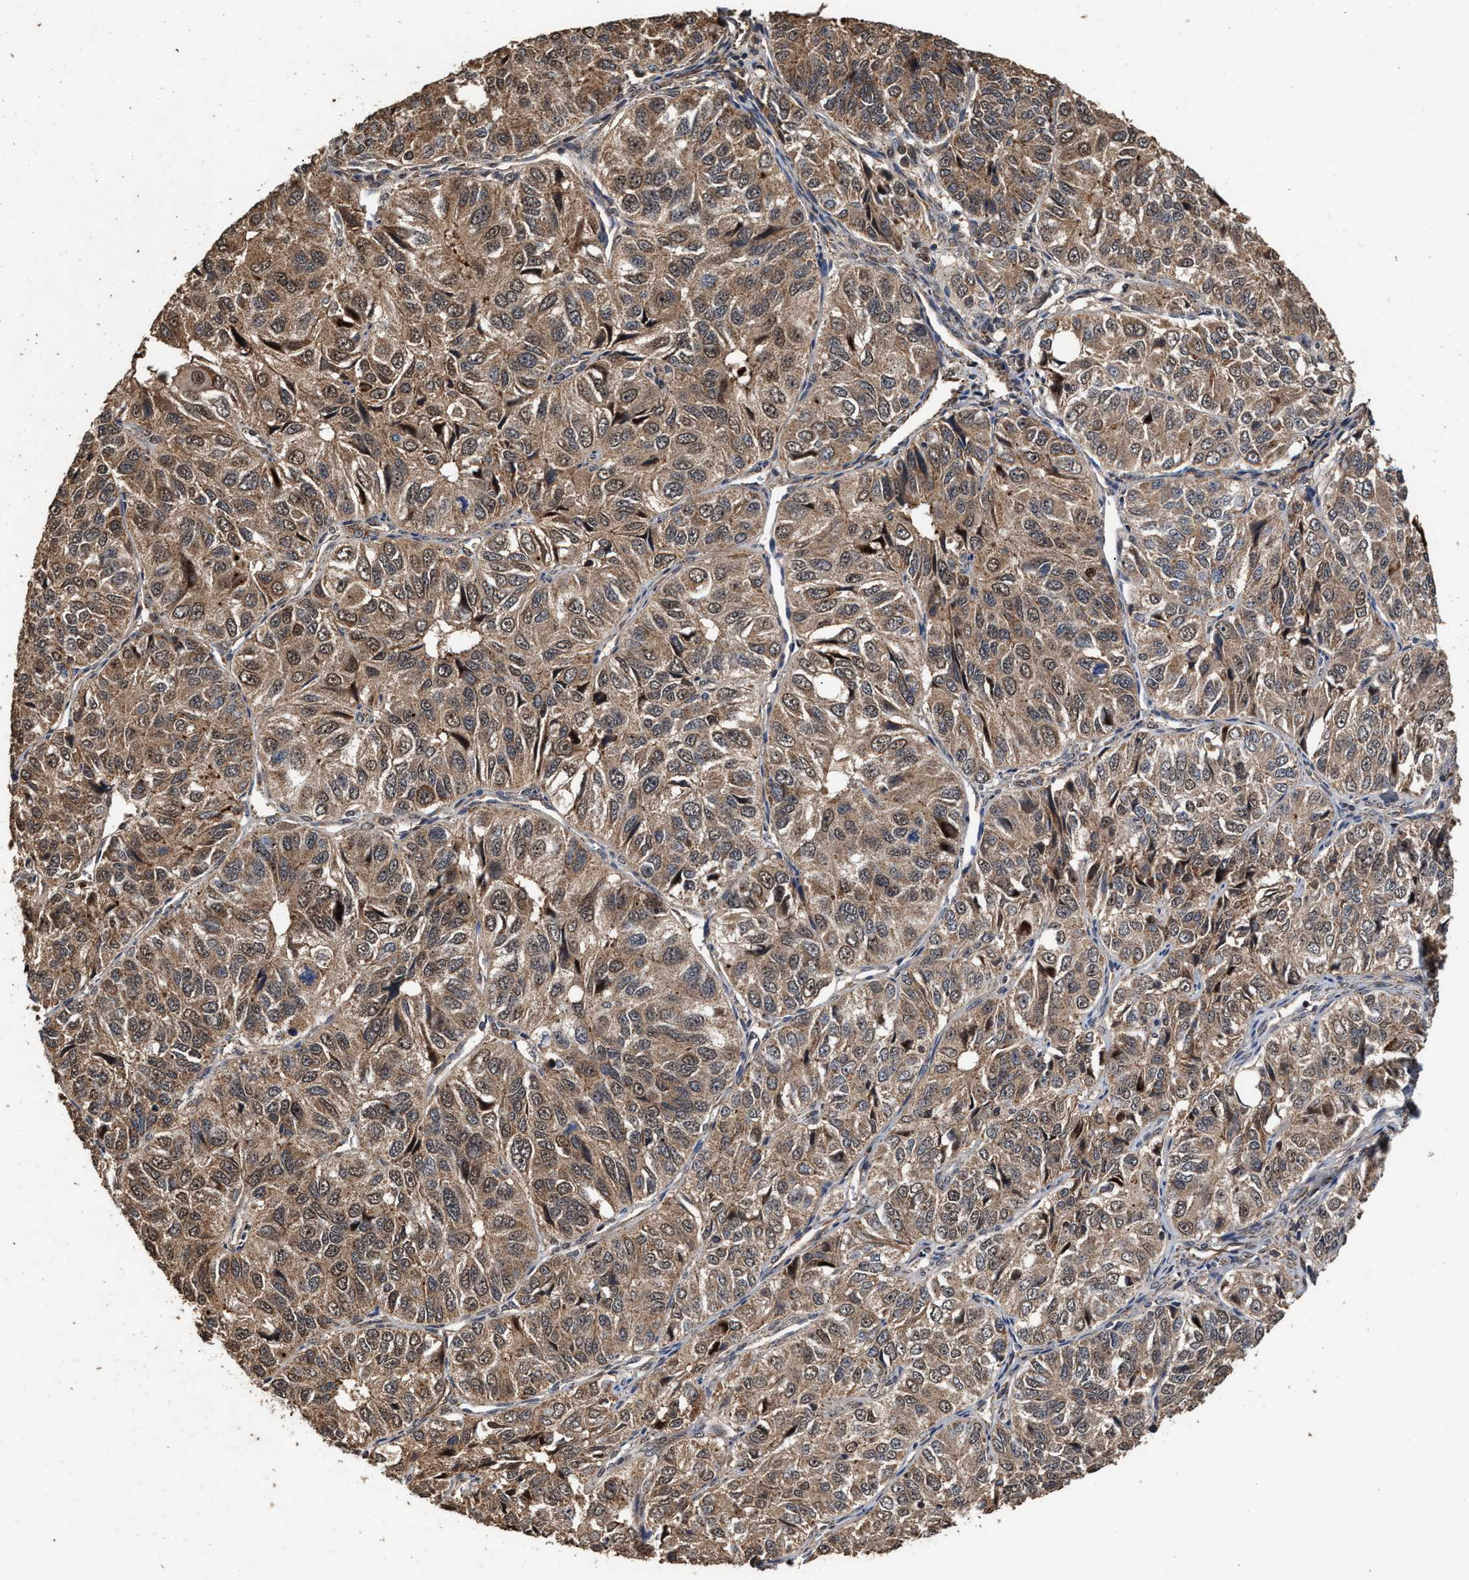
{"staining": {"intensity": "moderate", "quantity": ">75%", "location": "cytoplasmic/membranous"}, "tissue": "ovarian cancer", "cell_type": "Tumor cells", "image_type": "cancer", "snomed": [{"axis": "morphology", "description": "Carcinoma, endometroid"}, {"axis": "topography", "description": "Ovary"}], "caption": "The image exhibits staining of endometroid carcinoma (ovarian), revealing moderate cytoplasmic/membranous protein expression (brown color) within tumor cells. The protein of interest is shown in brown color, while the nuclei are stained blue.", "gene": "ZNHIT6", "patient": {"sex": "female", "age": 51}}